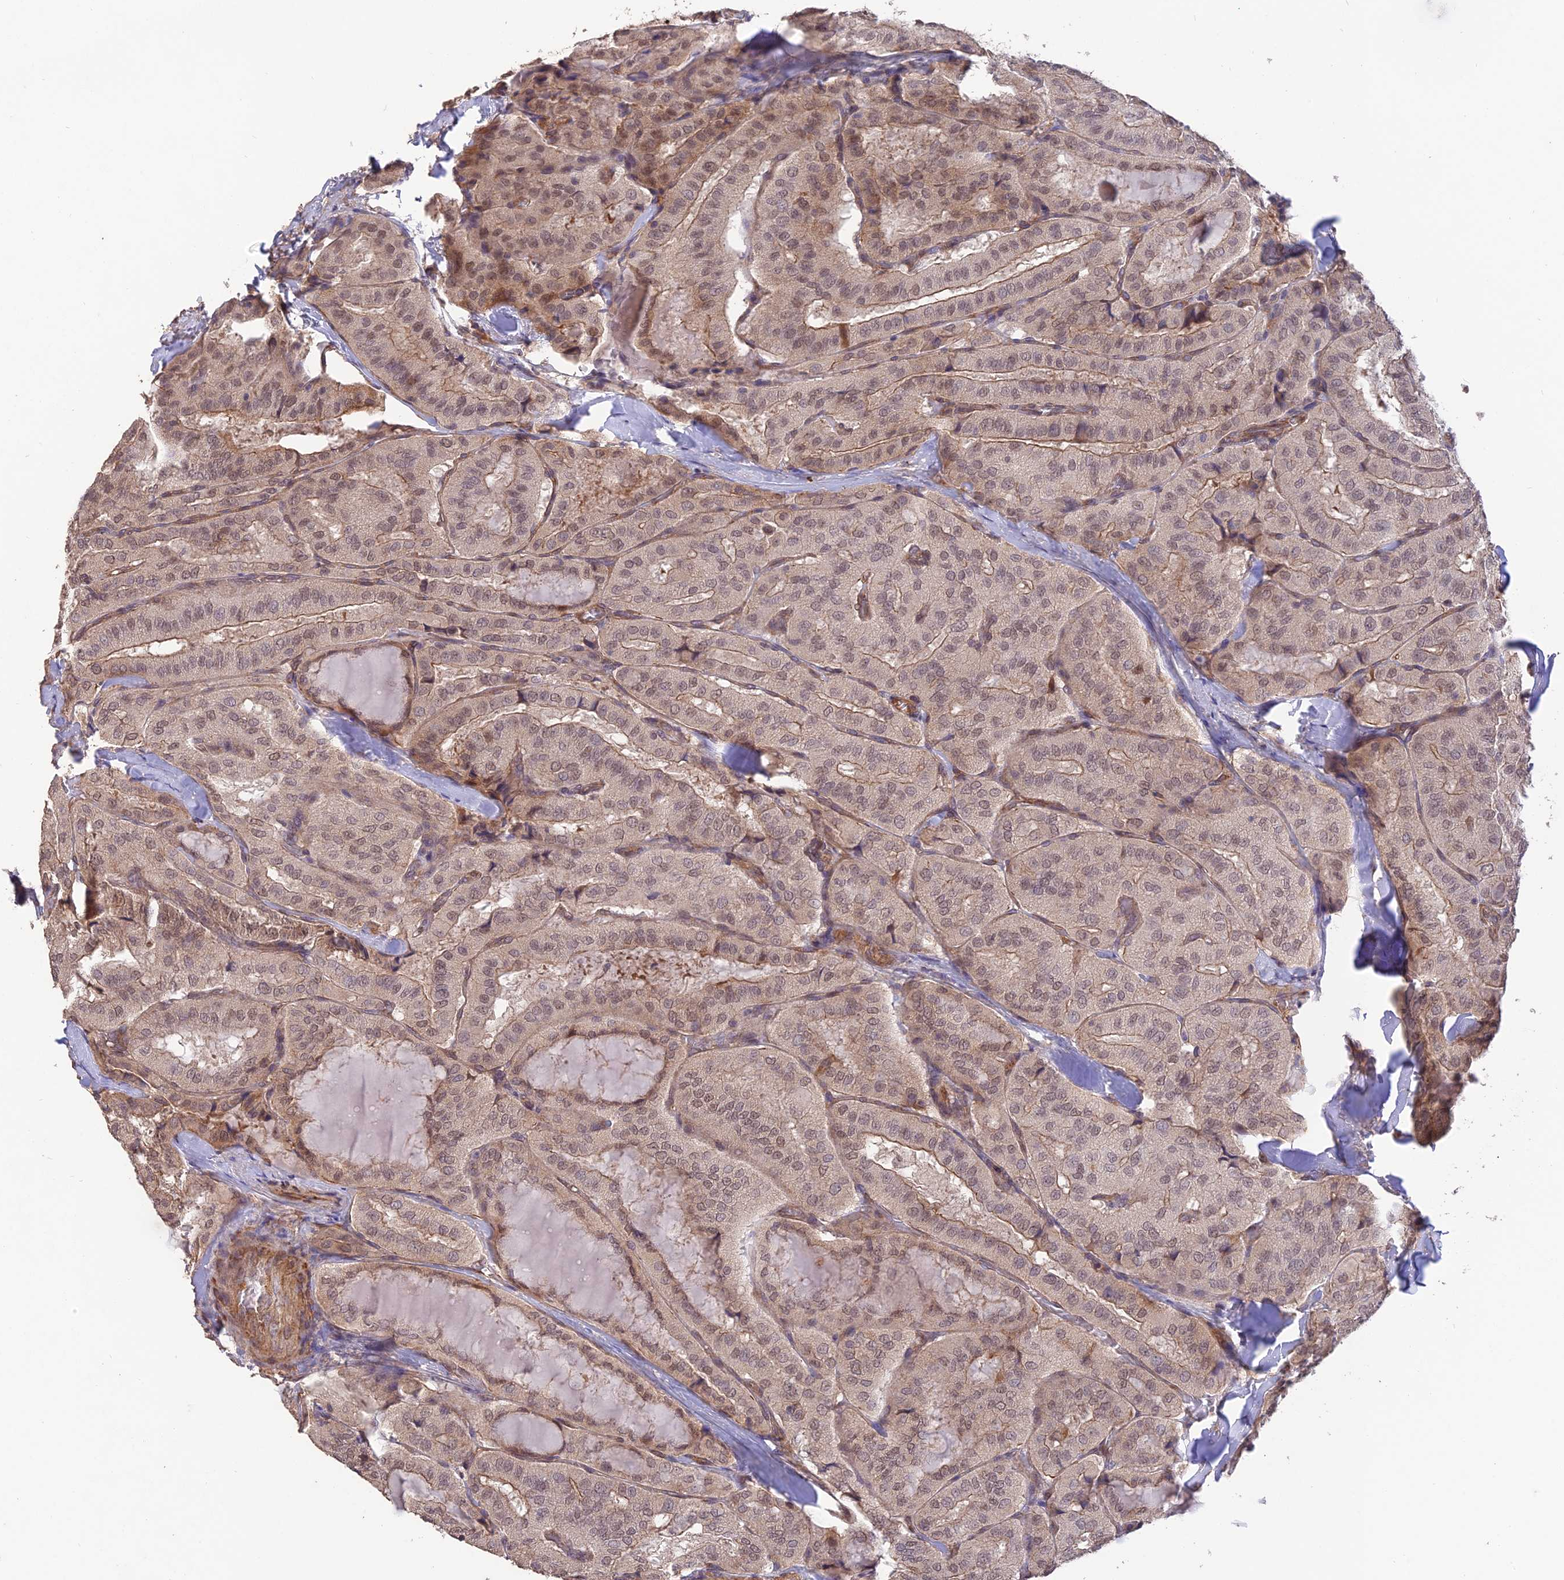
{"staining": {"intensity": "weak", "quantity": "25%-75%", "location": "cytoplasmic/membranous,nuclear"}, "tissue": "thyroid cancer", "cell_type": "Tumor cells", "image_type": "cancer", "snomed": [{"axis": "morphology", "description": "Normal tissue, NOS"}, {"axis": "morphology", "description": "Papillary adenocarcinoma, NOS"}, {"axis": "topography", "description": "Thyroid gland"}], "caption": "Immunohistochemistry photomicrograph of neoplastic tissue: papillary adenocarcinoma (thyroid) stained using immunohistochemistry displays low levels of weak protein expression localized specifically in the cytoplasmic/membranous and nuclear of tumor cells, appearing as a cytoplasmic/membranous and nuclear brown color.", "gene": "PAGR1", "patient": {"sex": "female", "age": 59}}